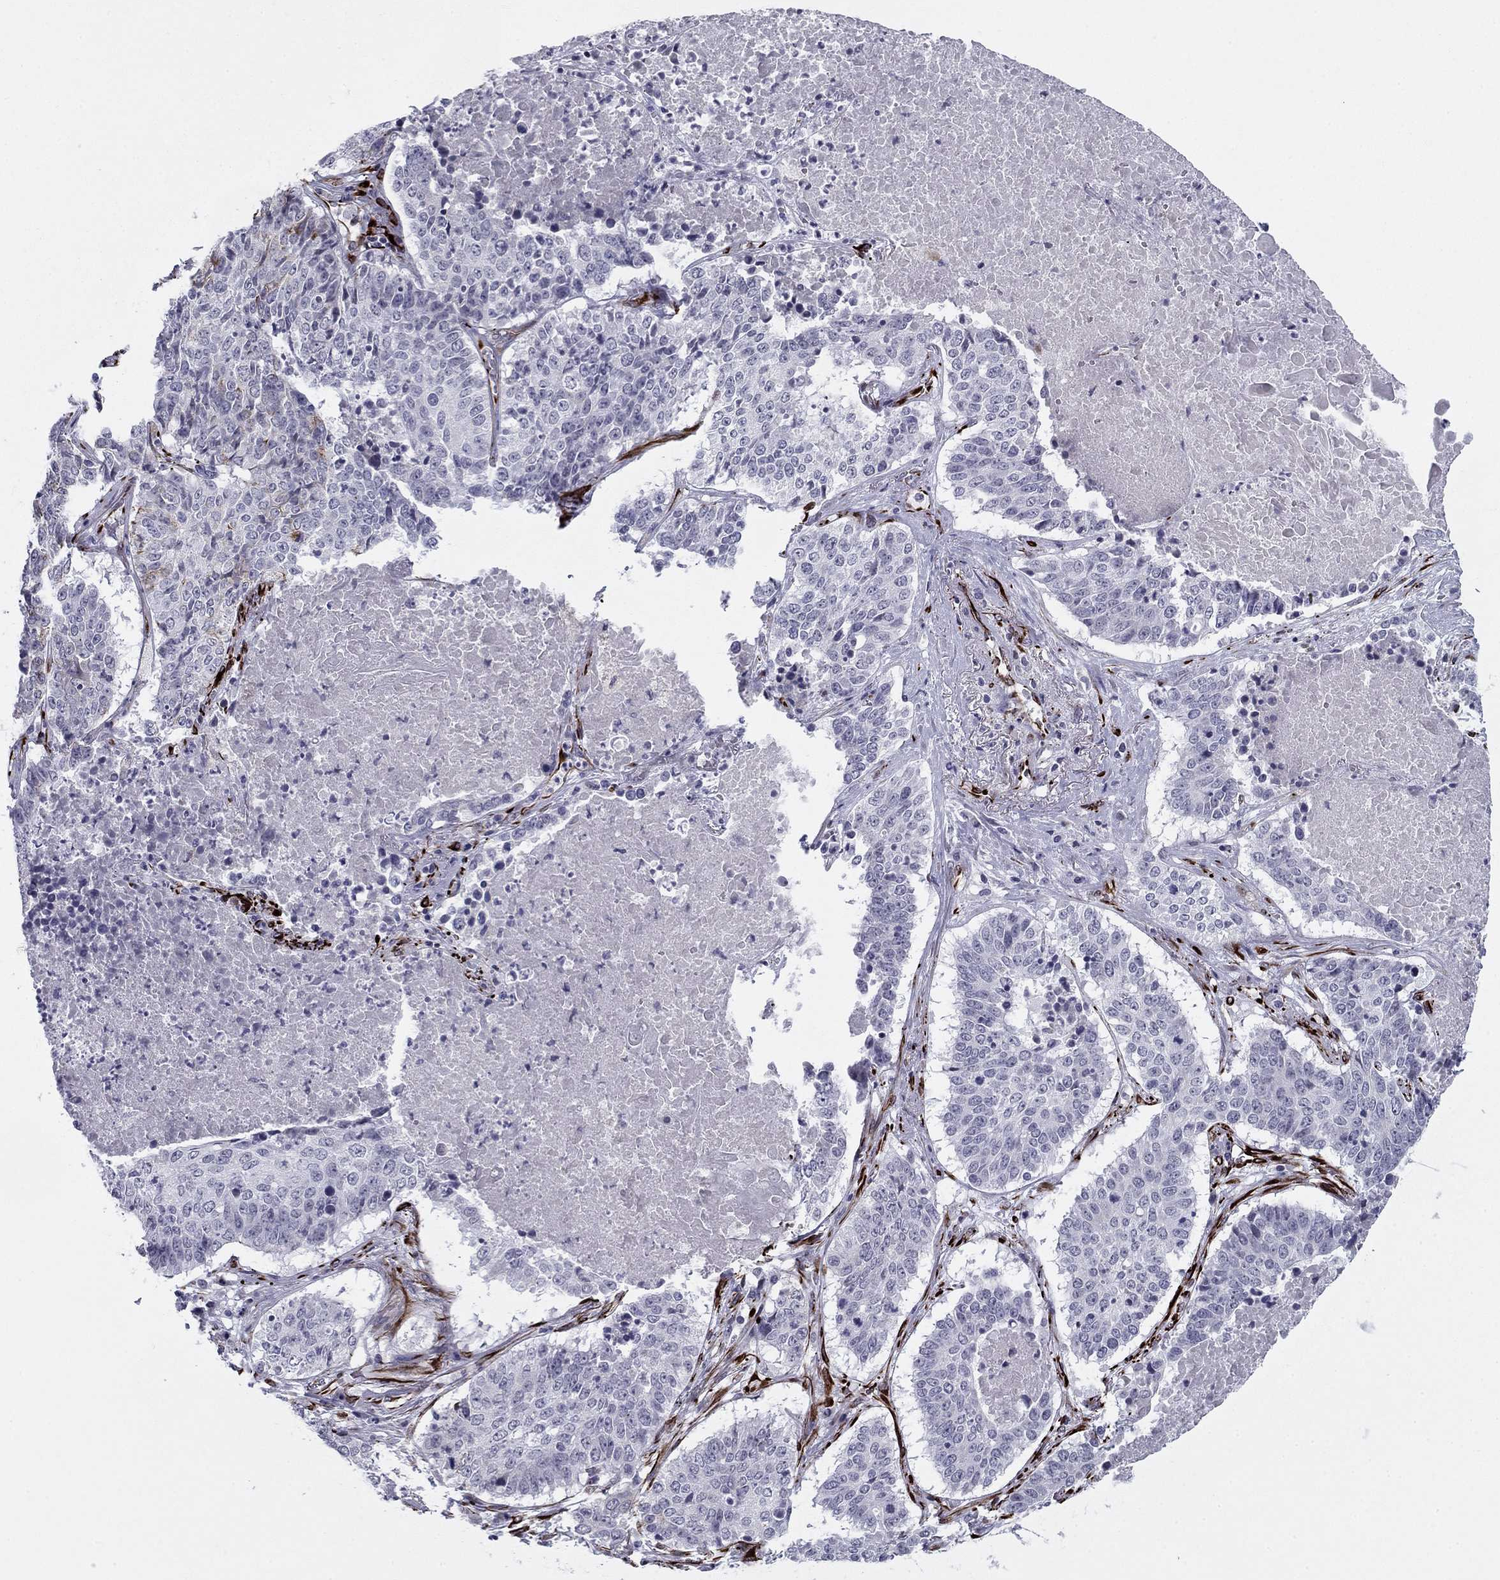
{"staining": {"intensity": "negative", "quantity": "none", "location": "none"}, "tissue": "lung cancer", "cell_type": "Tumor cells", "image_type": "cancer", "snomed": [{"axis": "morphology", "description": "Squamous cell carcinoma, NOS"}, {"axis": "topography", "description": "Lung"}], "caption": "High magnification brightfield microscopy of lung squamous cell carcinoma stained with DAB (brown) and counterstained with hematoxylin (blue): tumor cells show no significant positivity. The staining was performed using DAB (3,3'-diaminobenzidine) to visualize the protein expression in brown, while the nuclei were stained in blue with hematoxylin (Magnification: 20x).", "gene": "ANKS4B", "patient": {"sex": "male", "age": 64}}